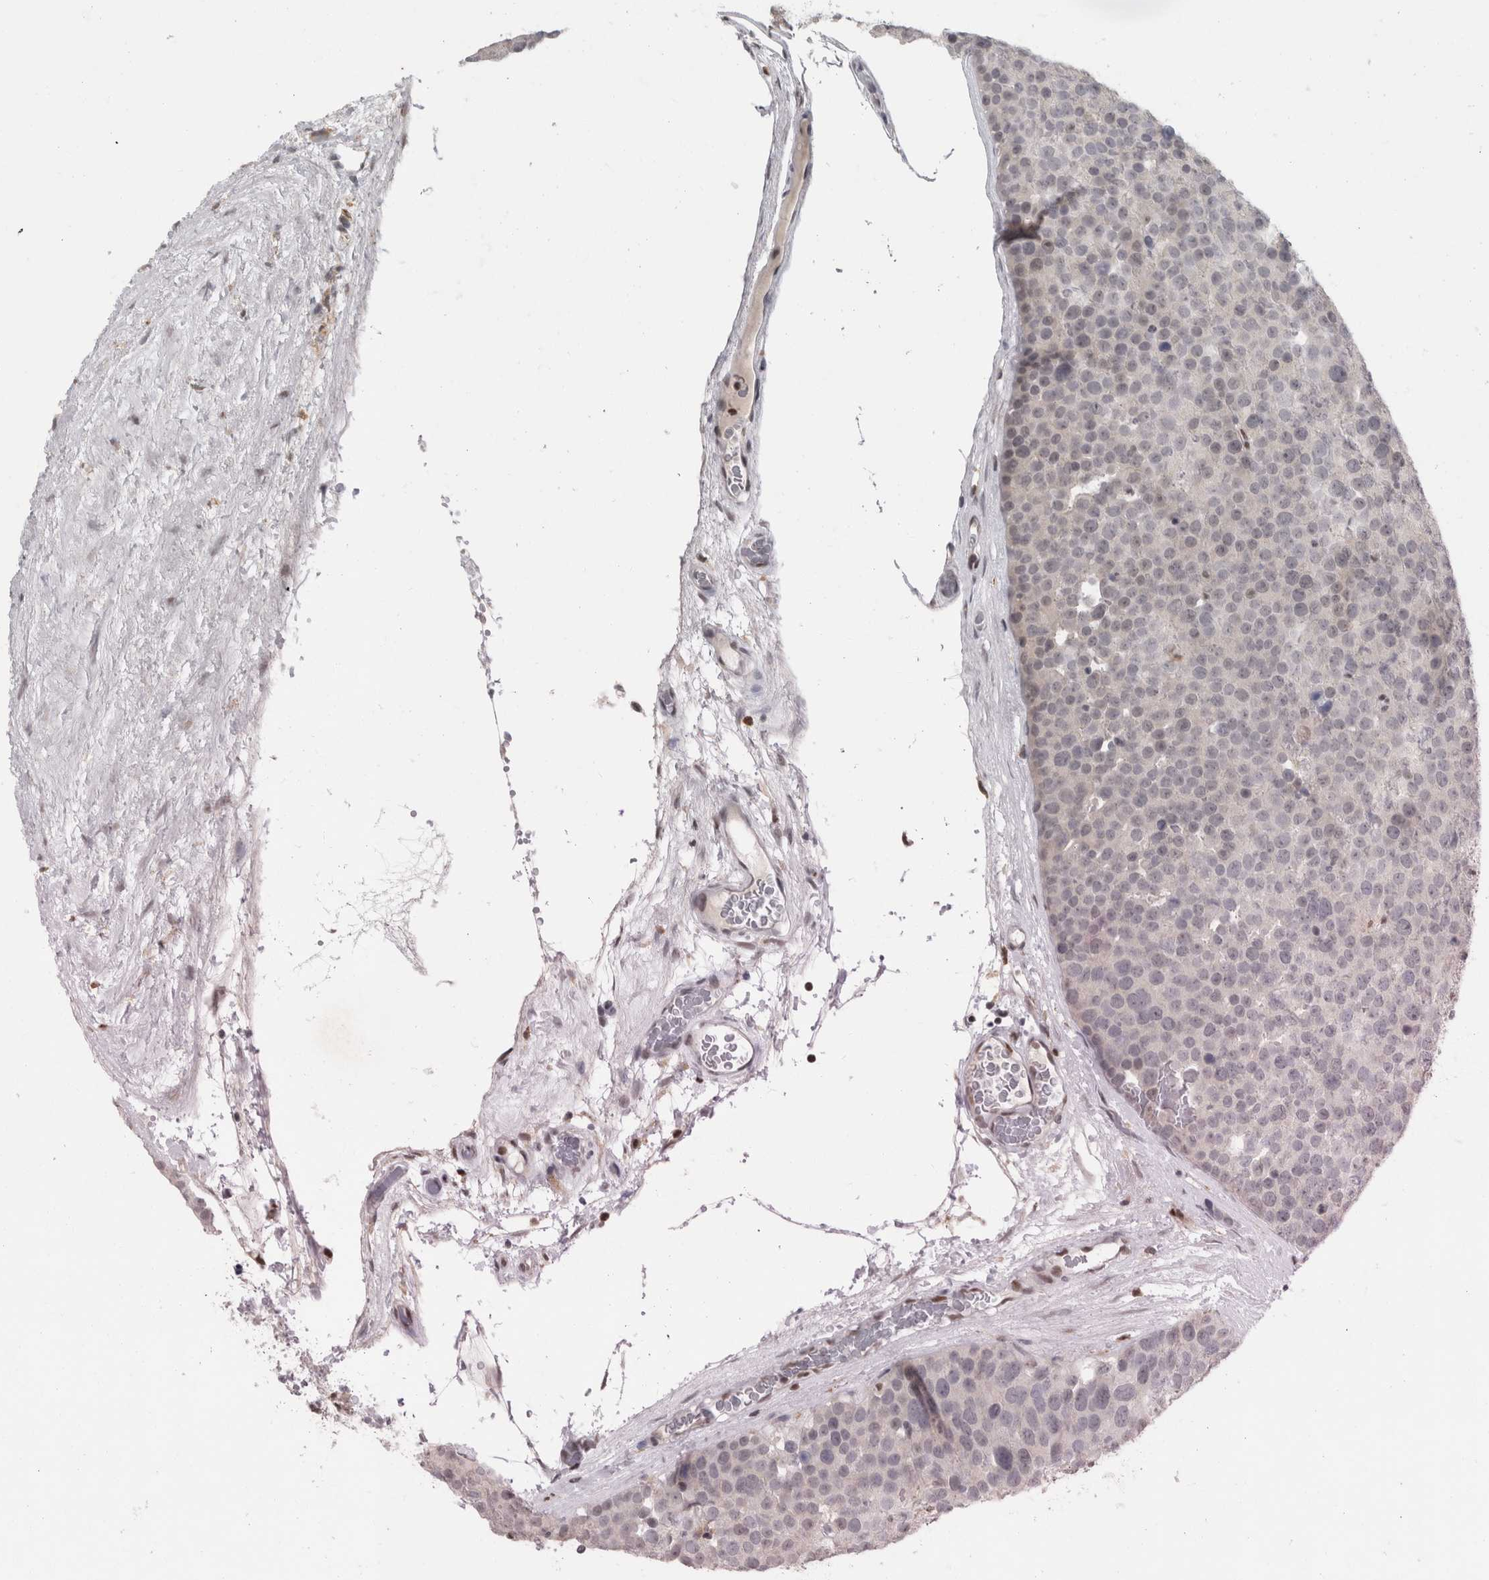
{"staining": {"intensity": "negative", "quantity": "none", "location": "none"}, "tissue": "testis cancer", "cell_type": "Tumor cells", "image_type": "cancer", "snomed": [{"axis": "morphology", "description": "Seminoma, NOS"}, {"axis": "topography", "description": "Testis"}], "caption": "Tumor cells show no significant protein expression in testis cancer (seminoma).", "gene": "SRARP", "patient": {"sex": "male", "age": 71}}